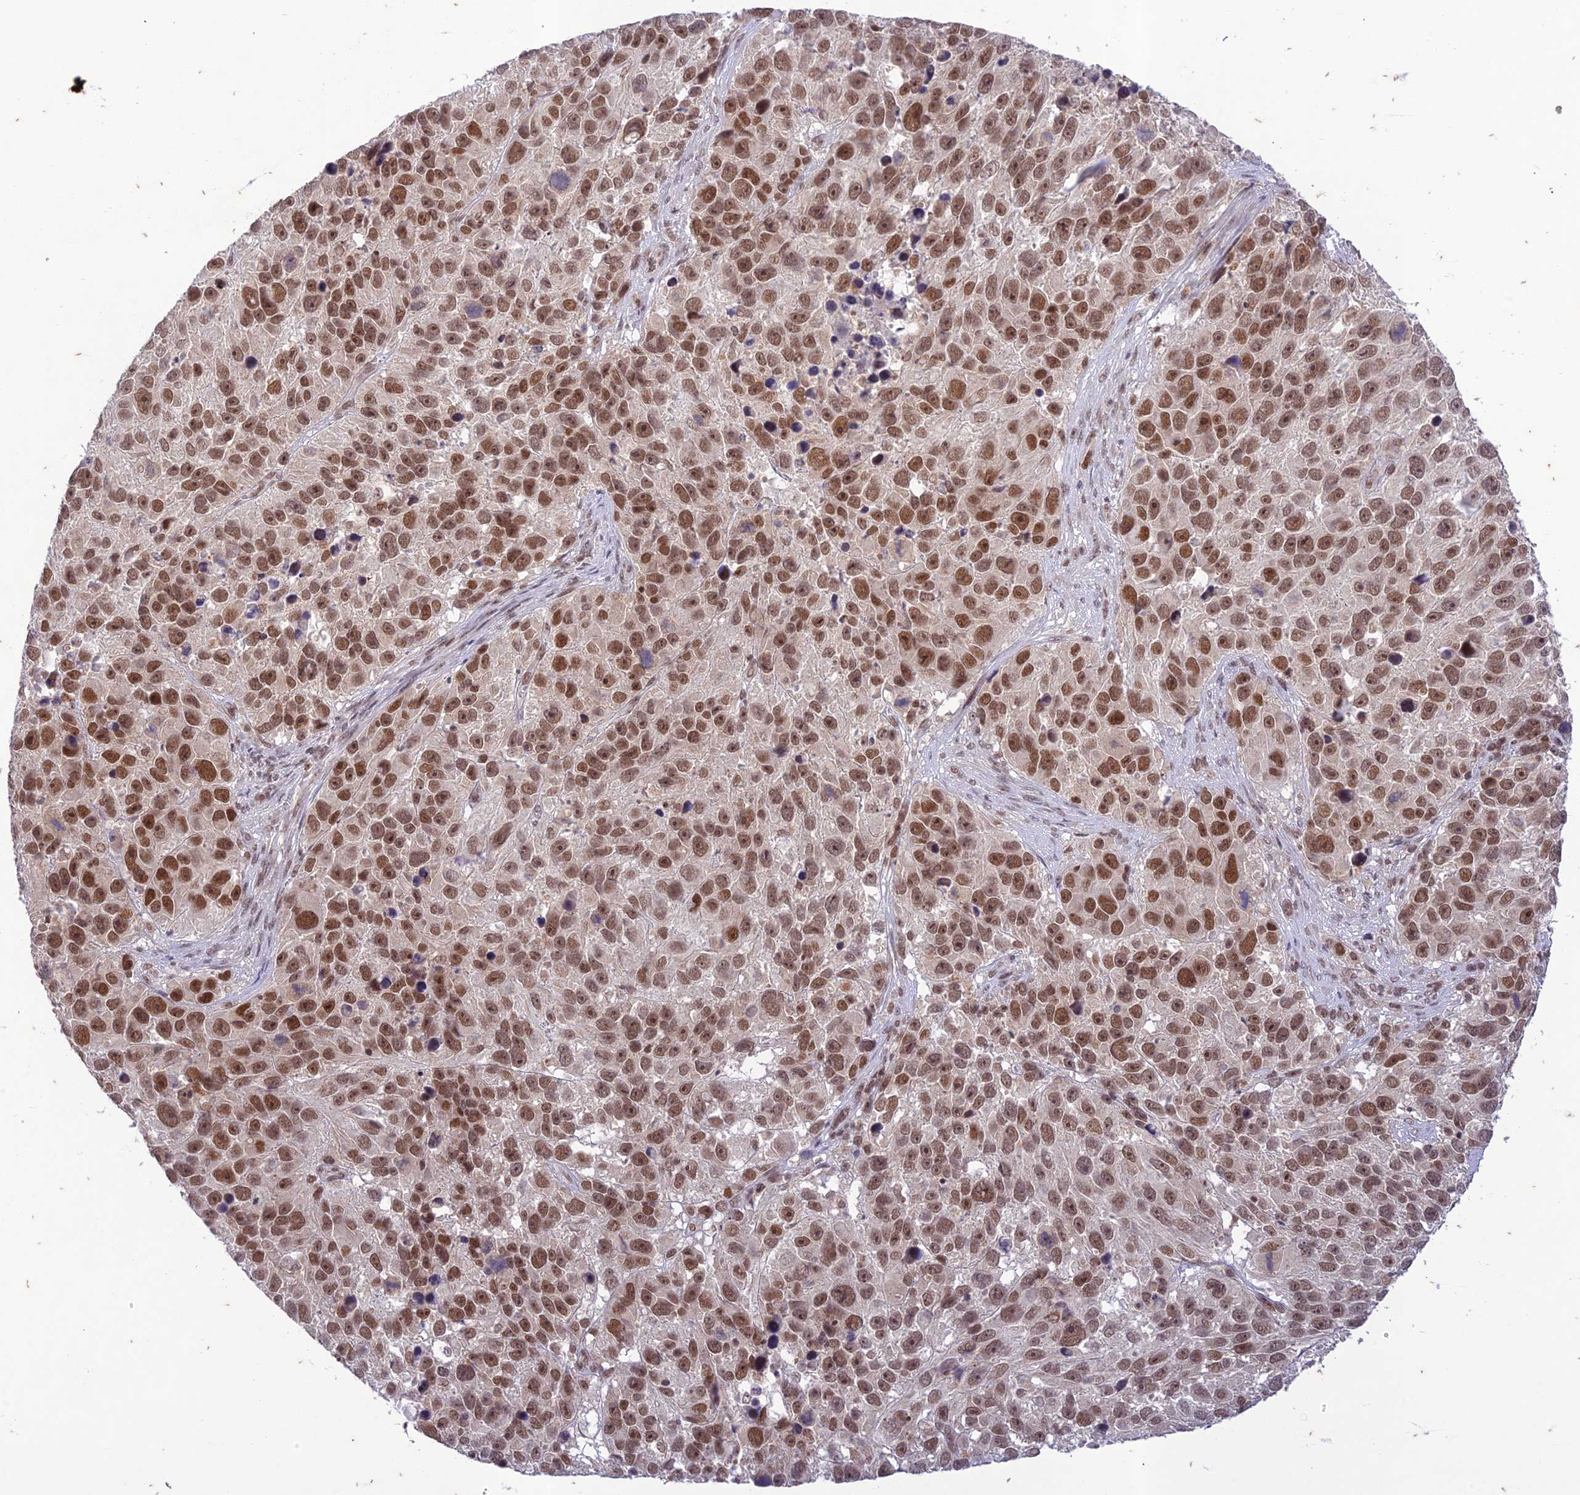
{"staining": {"intensity": "moderate", "quantity": ">75%", "location": "nuclear"}, "tissue": "melanoma", "cell_type": "Tumor cells", "image_type": "cancer", "snomed": [{"axis": "morphology", "description": "Malignant melanoma, NOS"}, {"axis": "topography", "description": "Skin"}], "caption": "A medium amount of moderate nuclear expression is present in about >75% of tumor cells in malignant melanoma tissue.", "gene": "POP4", "patient": {"sex": "male", "age": 84}}